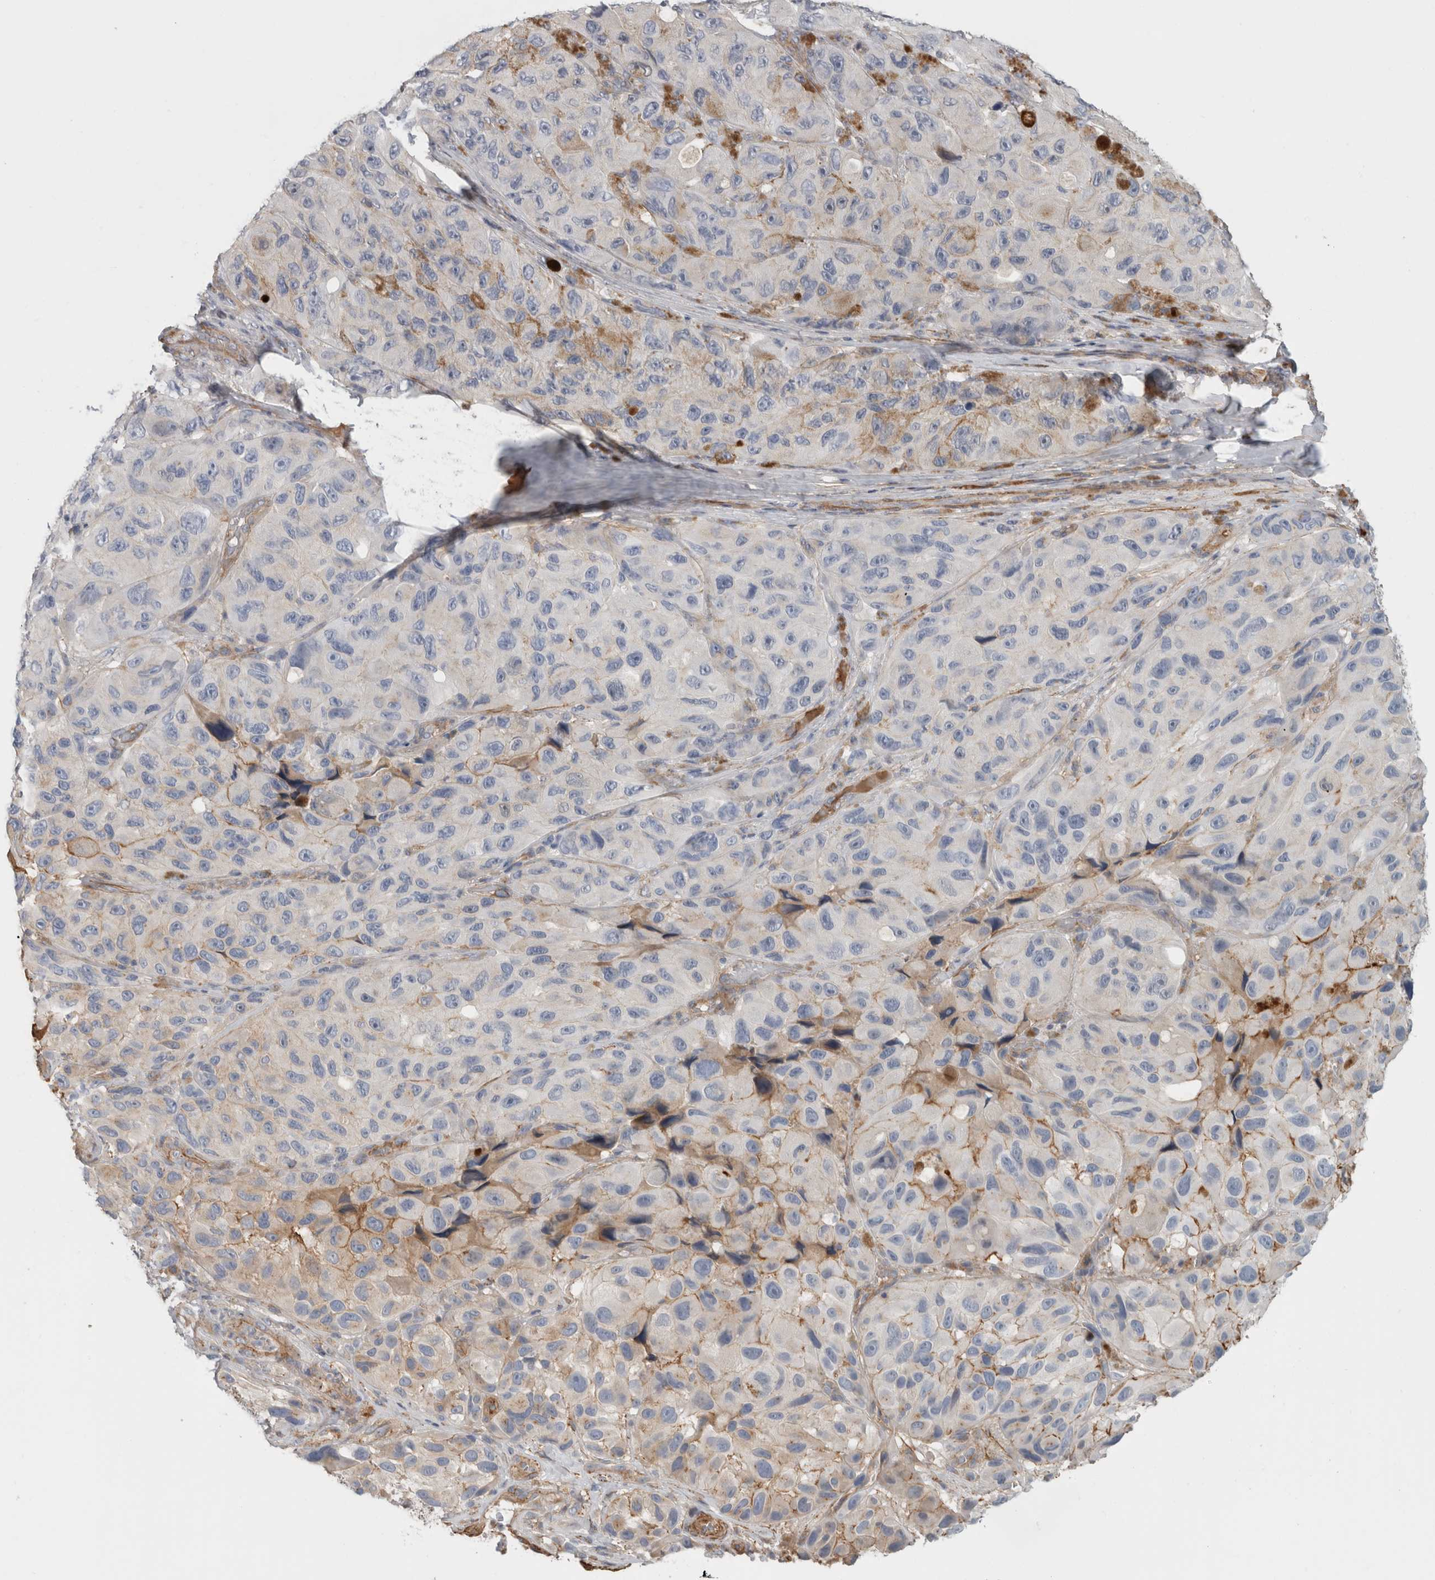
{"staining": {"intensity": "negative", "quantity": "none", "location": "none"}, "tissue": "melanoma", "cell_type": "Tumor cells", "image_type": "cancer", "snomed": [{"axis": "morphology", "description": "Malignant melanoma, NOS"}, {"axis": "topography", "description": "Skin"}], "caption": "Melanoma was stained to show a protein in brown. There is no significant staining in tumor cells.", "gene": "CFI", "patient": {"sex": "female", "age": 73}}